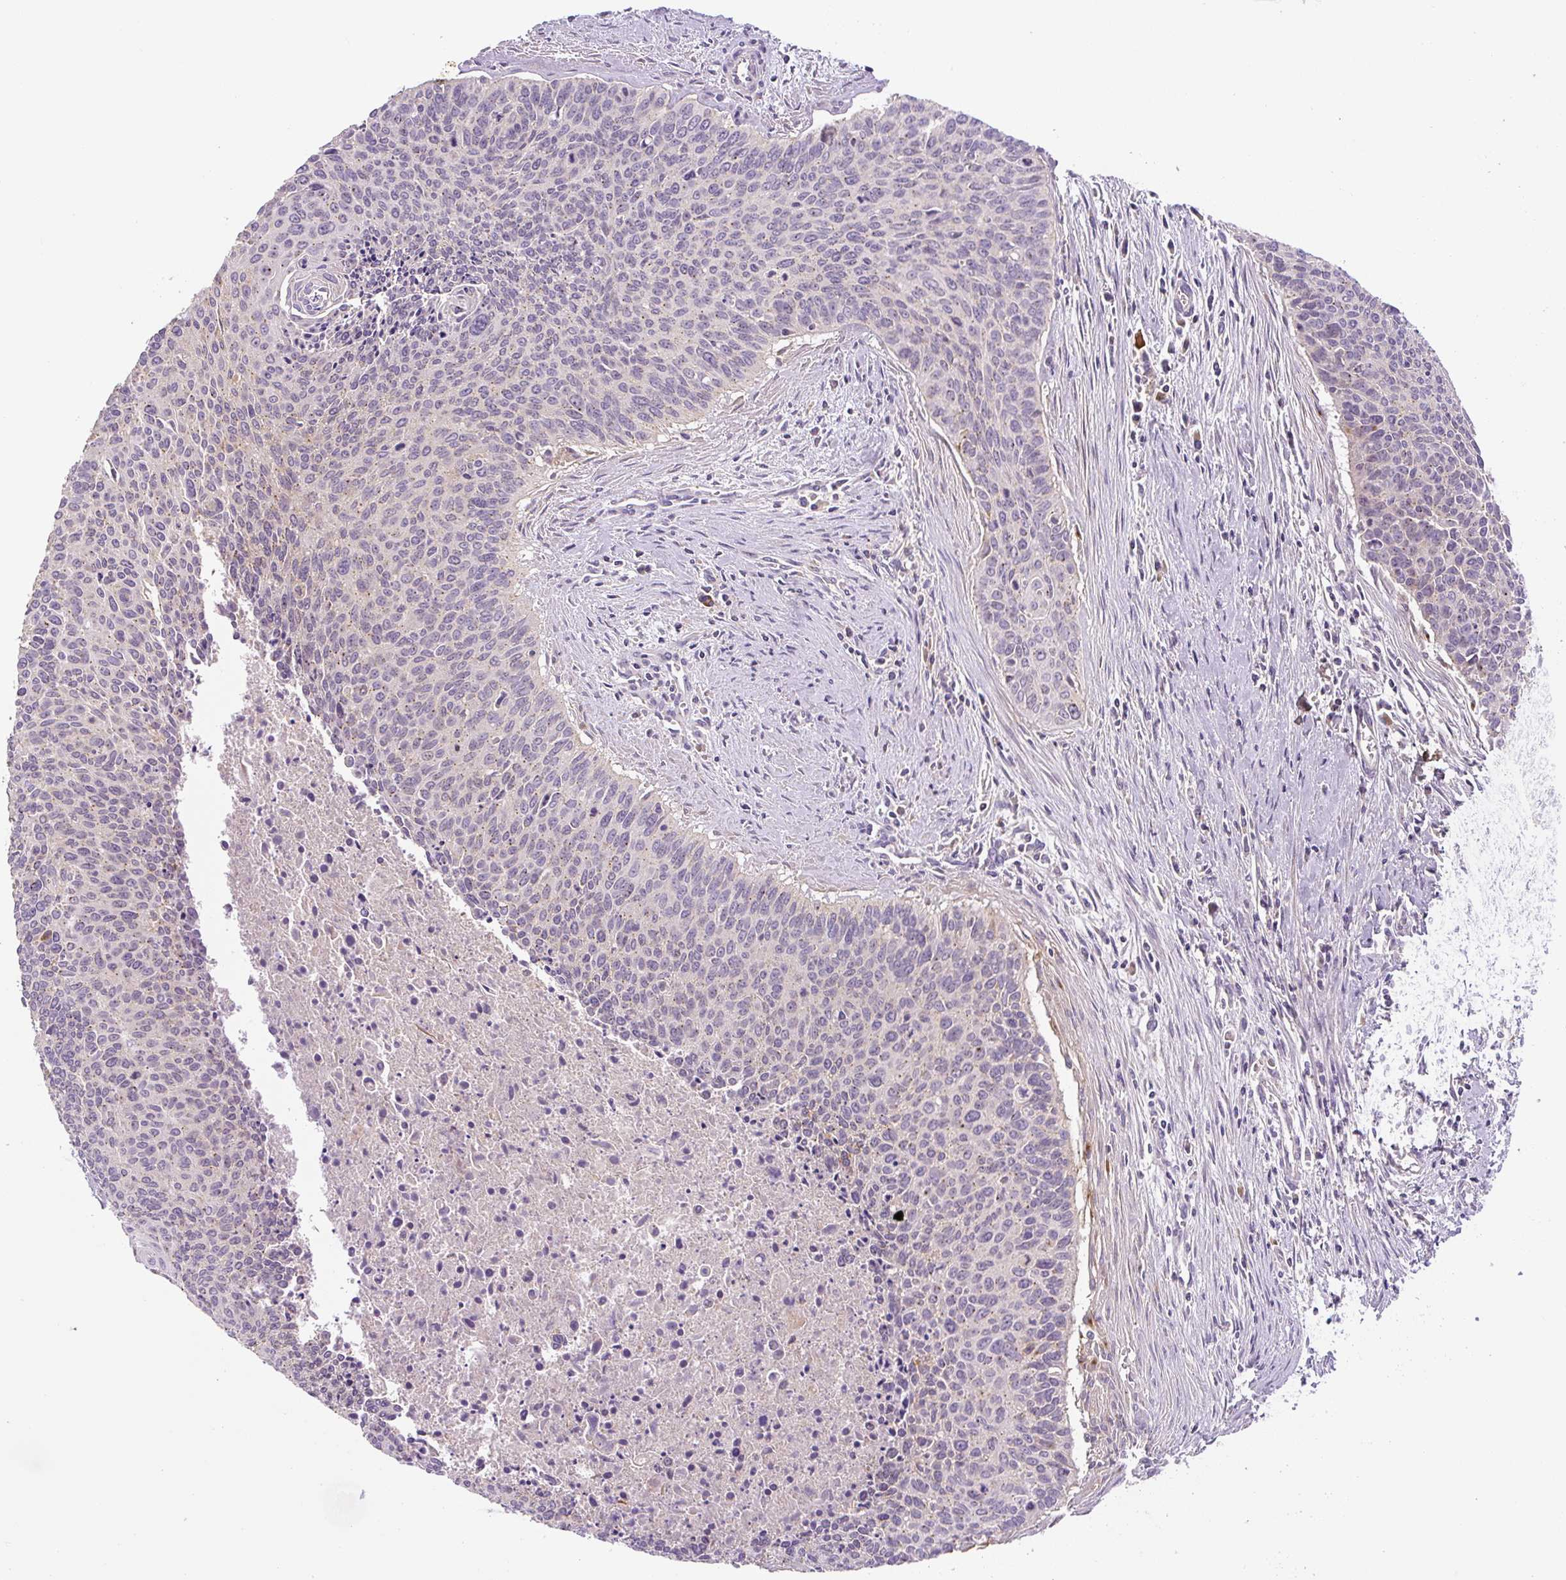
{"staining": {"intensity": "weak", "quantity": "<25%", "location": "cytoplasmic/membranous"}, "tissue": "cervical cancer", "cell_type": "Tumor cells", "image_type": "cancer", "snomed": [{"axis": "morphology", "description": "Squamous cell carcinoma, NOS"}, {"axis": "topography", "description": "Cervix"}], "caption": "There is no significant expression in tumor cells of cervical cancer.", "gene": "UBL3", "patient": {"sex": "female", "age": 55}}